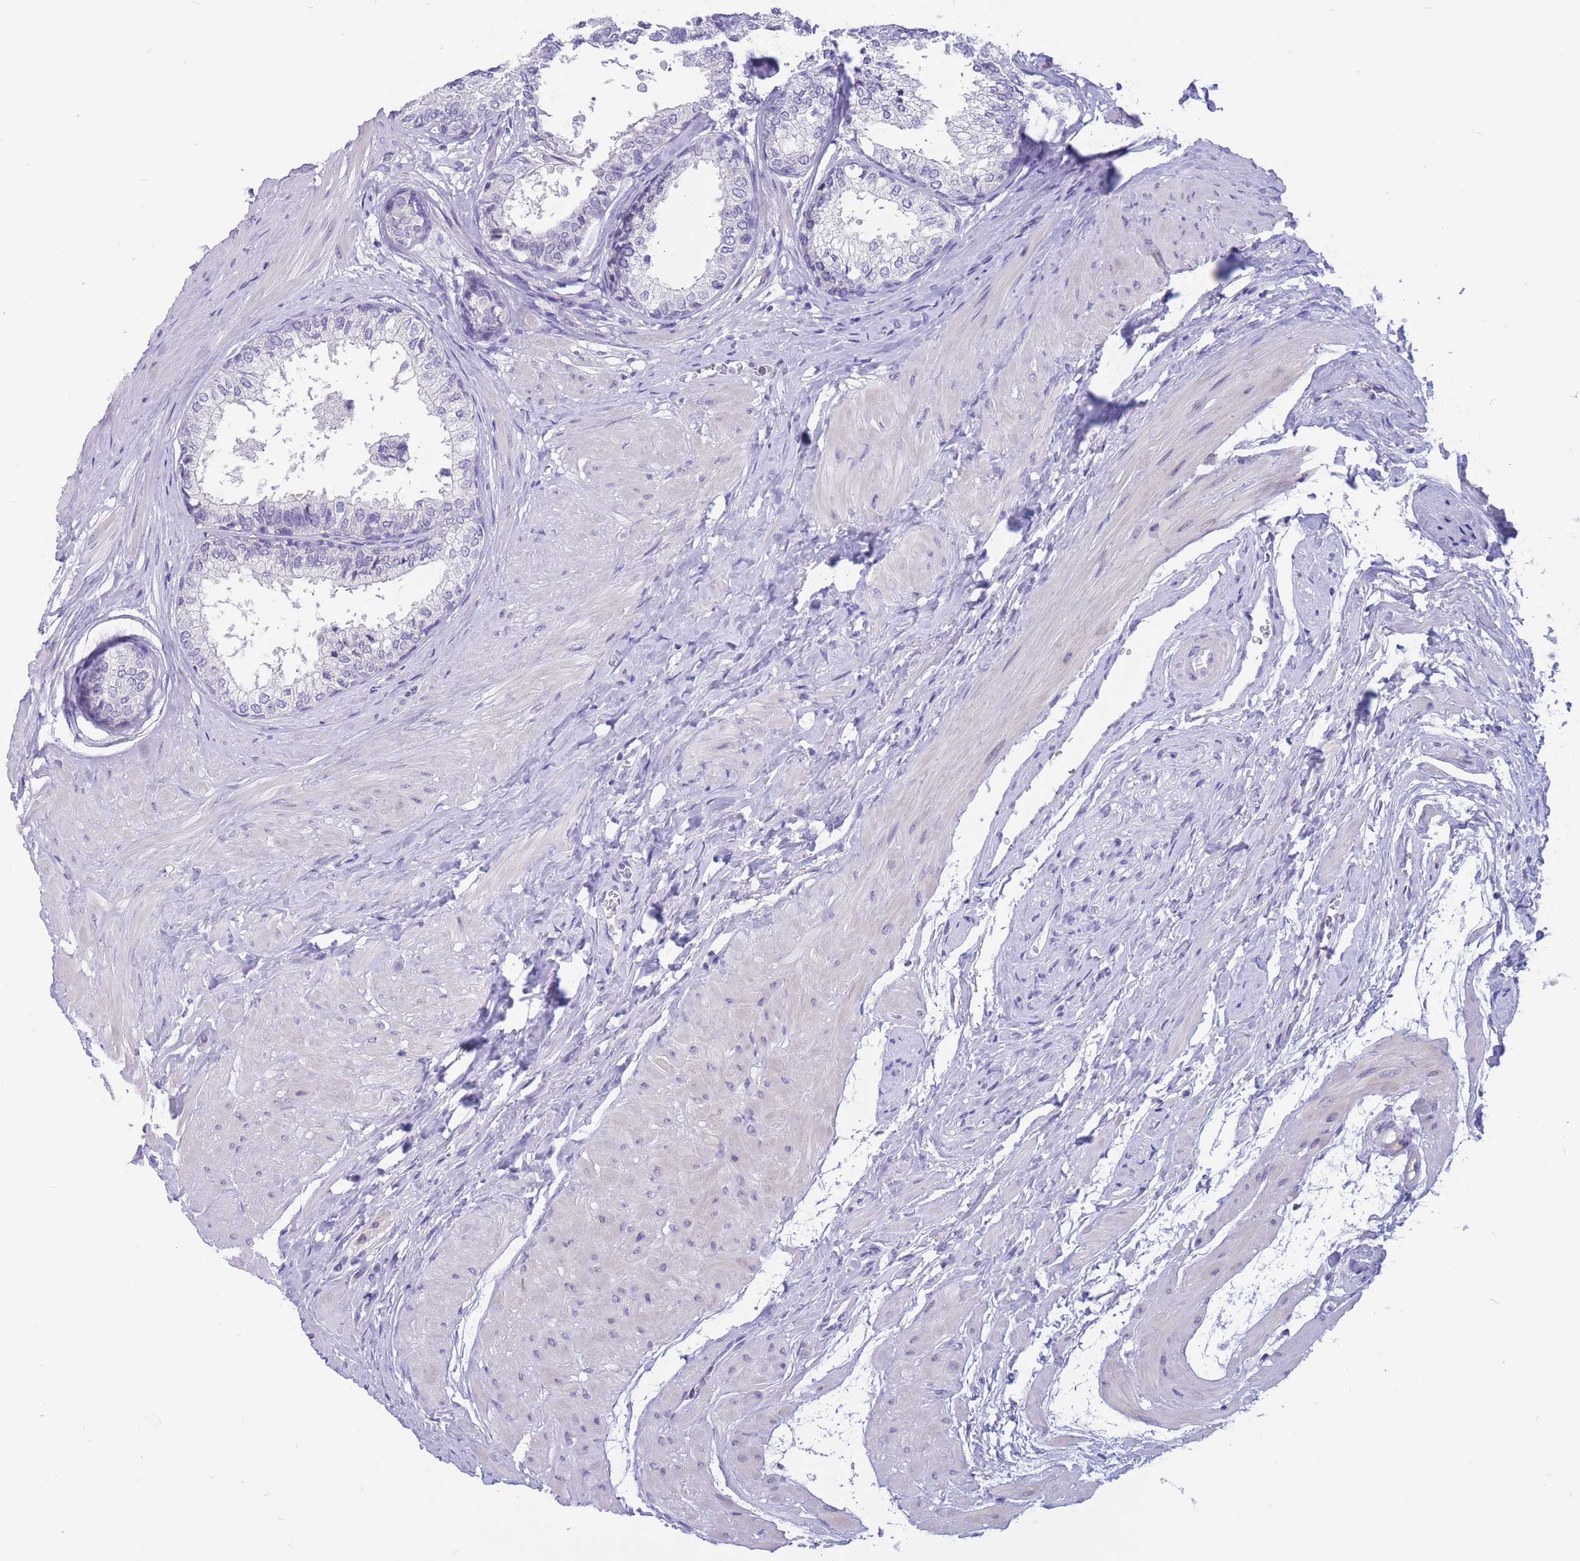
{"staining": {"intensity": "negative", "quantity": "none", "location": "none"}, "tissue": "prostate", "cell_type": "Glandular cells", "image_type": "normal", "snomed": [{"axis": "morphology", "description": "Normal tissue, NOS"}, {"axis": "topography", "description": "Prostate"}], "caption": "An immunohistochemistry micrograph of unremarkable prostate is shown. There is no staining in glandular cells of prostate. The staining is performed using DAB brown chromogen with nuclei counter-stained in using hematoxylin.", "gene": "BOP1", "patient": {"sex": "male", "age": 48}}